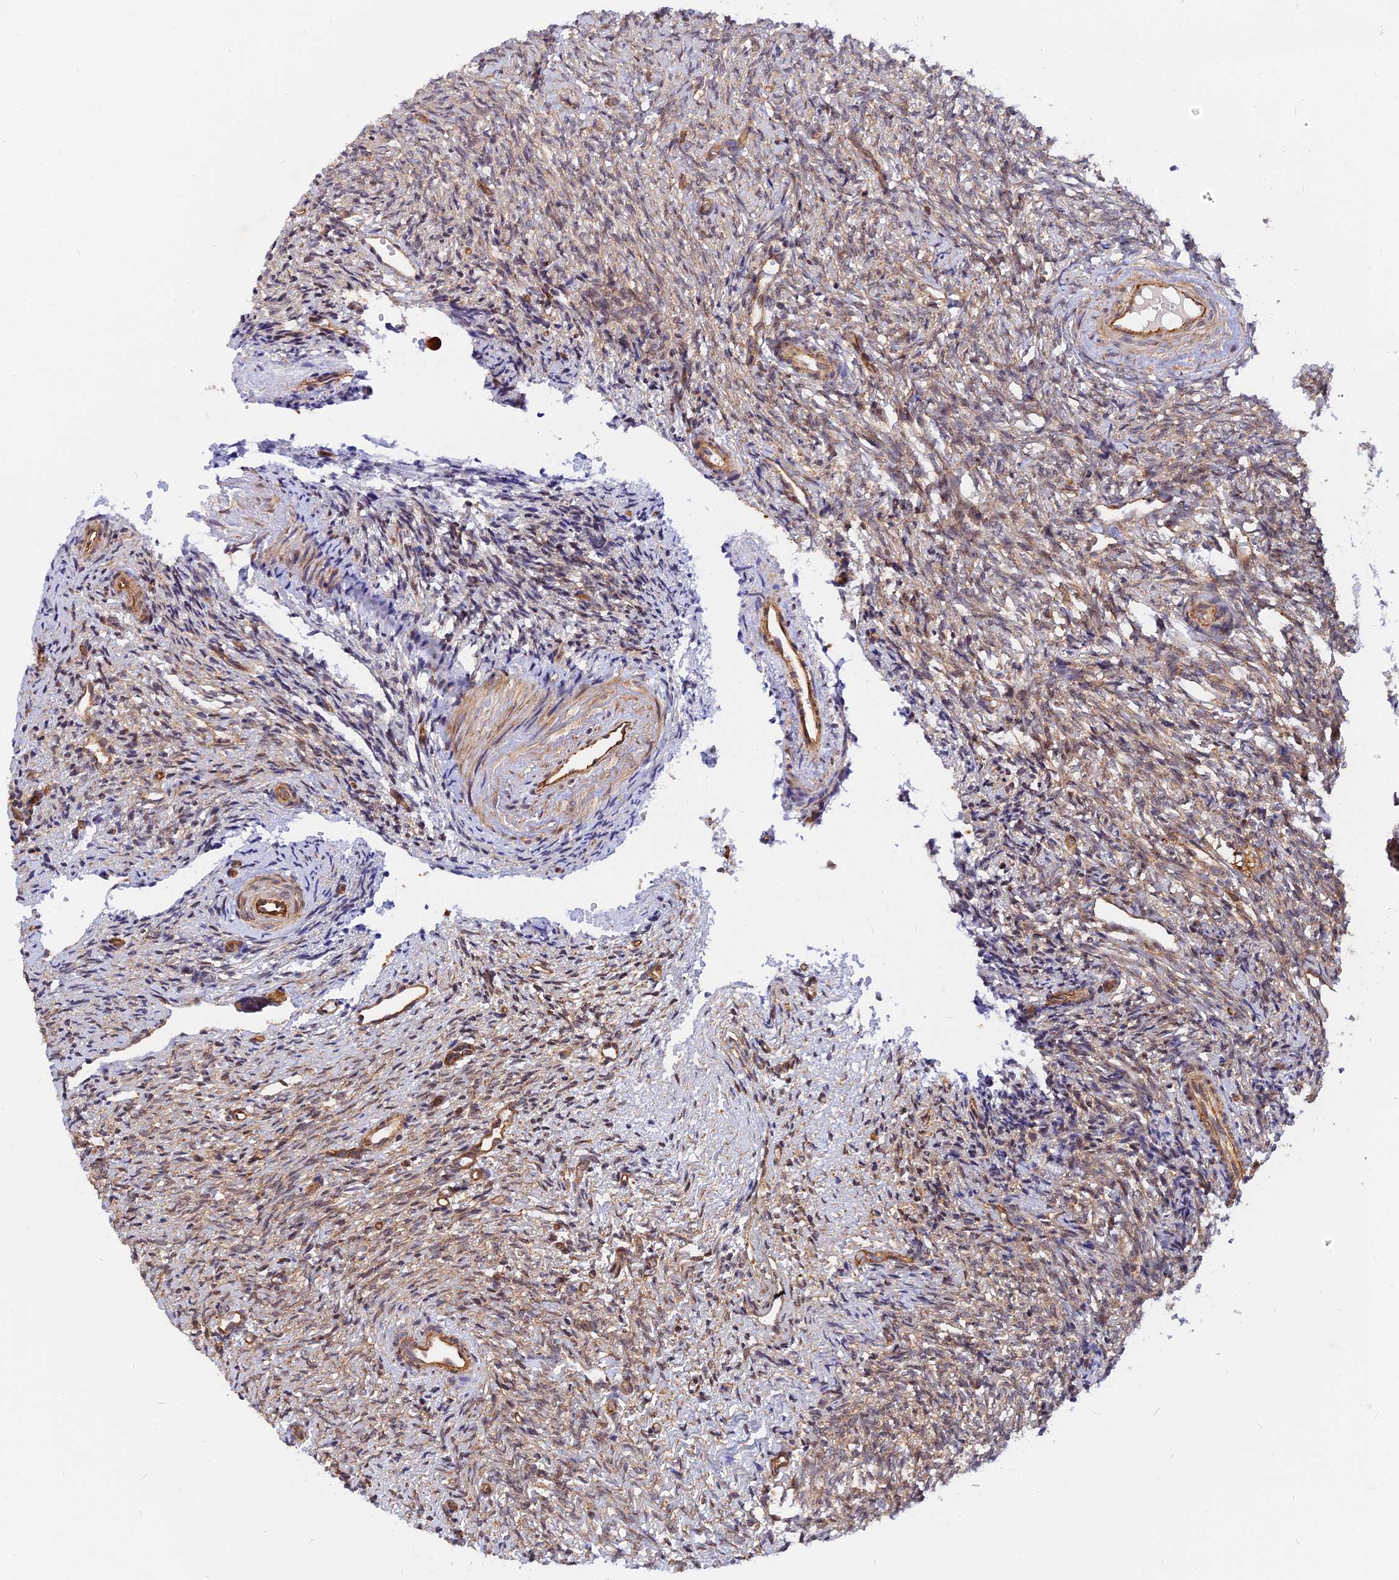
{"staining": {"intensity": "weak", "quantity": "25%-75%", "location": "cytoplasmic/membranous"}, "tissue": "ovary", "cell_type": "Ovarian stroma cells", "image_type": "normal", "snomed": [{"axis": "morphology", "description": "Normal tissue, NOS"}, {"axis": "topography", "description": "Ovary"}], "caption": "Ovary stained with immunohistochemistry (IHC) displays weak cytoplasmic/membranous staining in approximately 25%-75% of ovarian stroma cells.", "gene": "WDR41", "patient": {"sex": "female", "age": 41}}